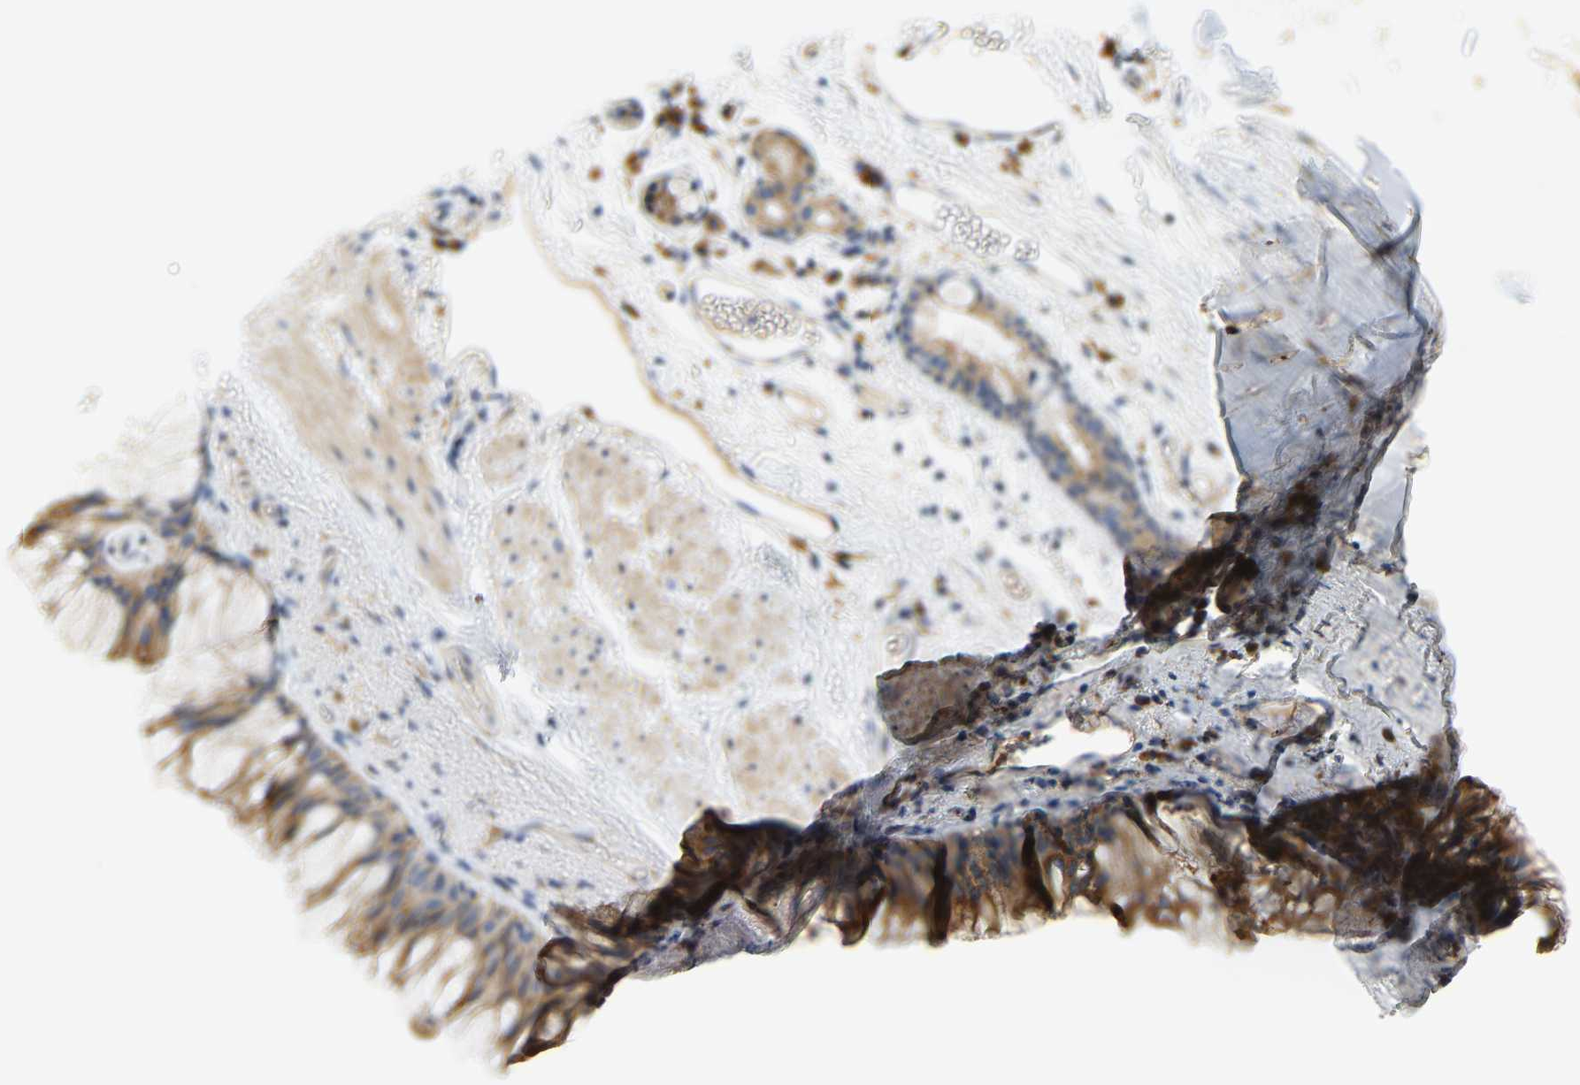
{"staining": {"intensity": "moderate", "quantity": ">75%", "location": "cytoplasmic/membranous"}, "tissue": "bronchus", "cell_type": "Respiratory epithelial cells", "image_type": "normal", "snomed": [{"axis": "morphology", "description": "Normal tissue, NOS"}, {"axis": "topography", "description": "Cartilage tissue"}, {"axis": "topography", "description": "Bronchus"}], "caption": "This is an image of immunohistochemistry staining of benign bronchus, which shows moderate positivity in the cytoplasmic/membranous of respiratory epithelial cells.", "gene": "PCNT", "patient": {"sex": "female", "age": 53}}